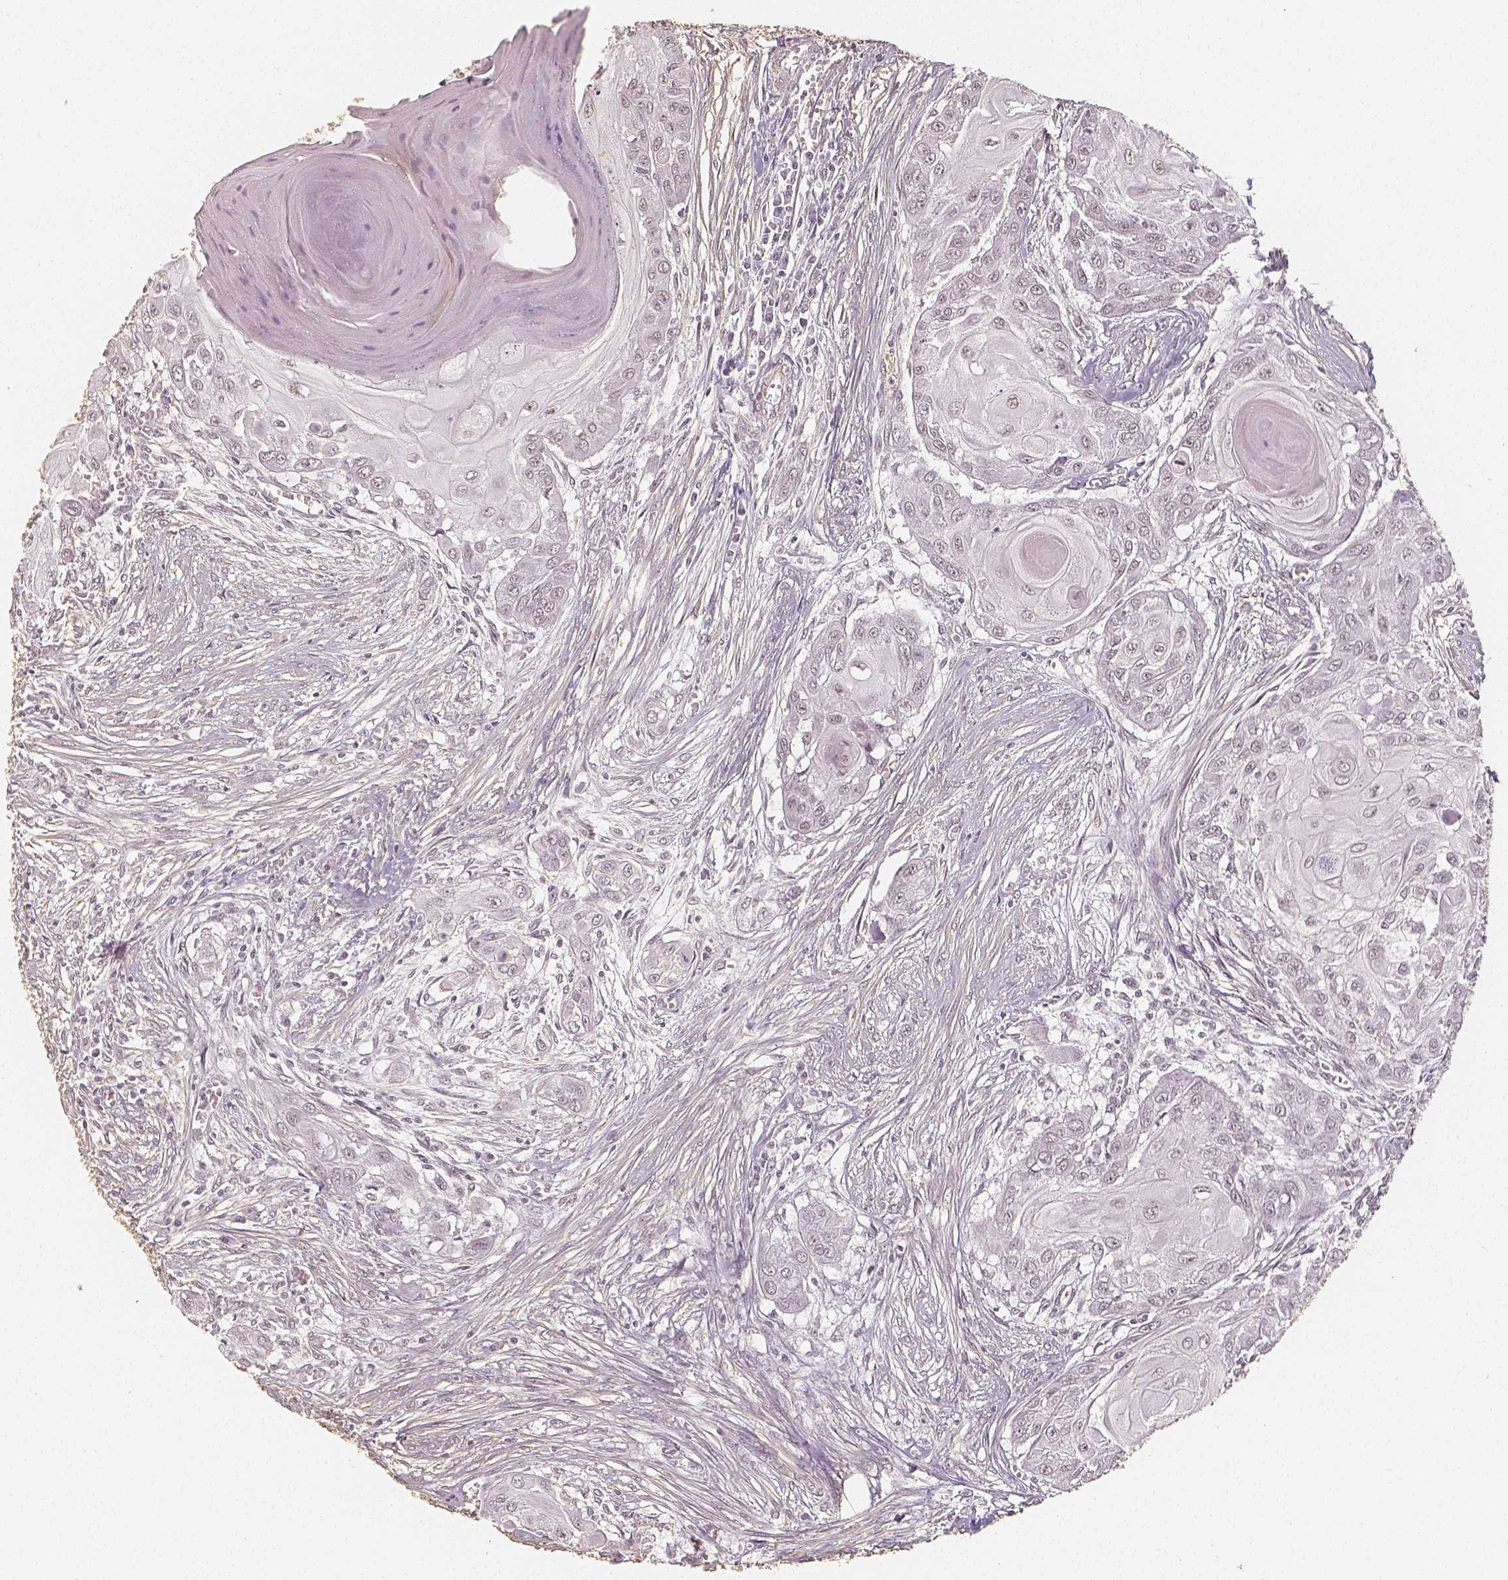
{"staining": {"intensity": "negative", "quantity": "none", "location": "none"}, "tissue": "head and neck cancer", "cell_type": "Tumor cells", "image_type": "cancer", "snomed": [{"axis": "morphology", "description": "Squamous cell carcinoma, NOS"}, {"axis": "topography", "description": "Oral tissue"}, {"axis": "topography", "description": "Head-Neck"}], "caption": "Tumor cells show no significant protein positivity in head and neck cancer.", "gene": "HDAC1", "patient": {"sex": "male", "age": 71}}